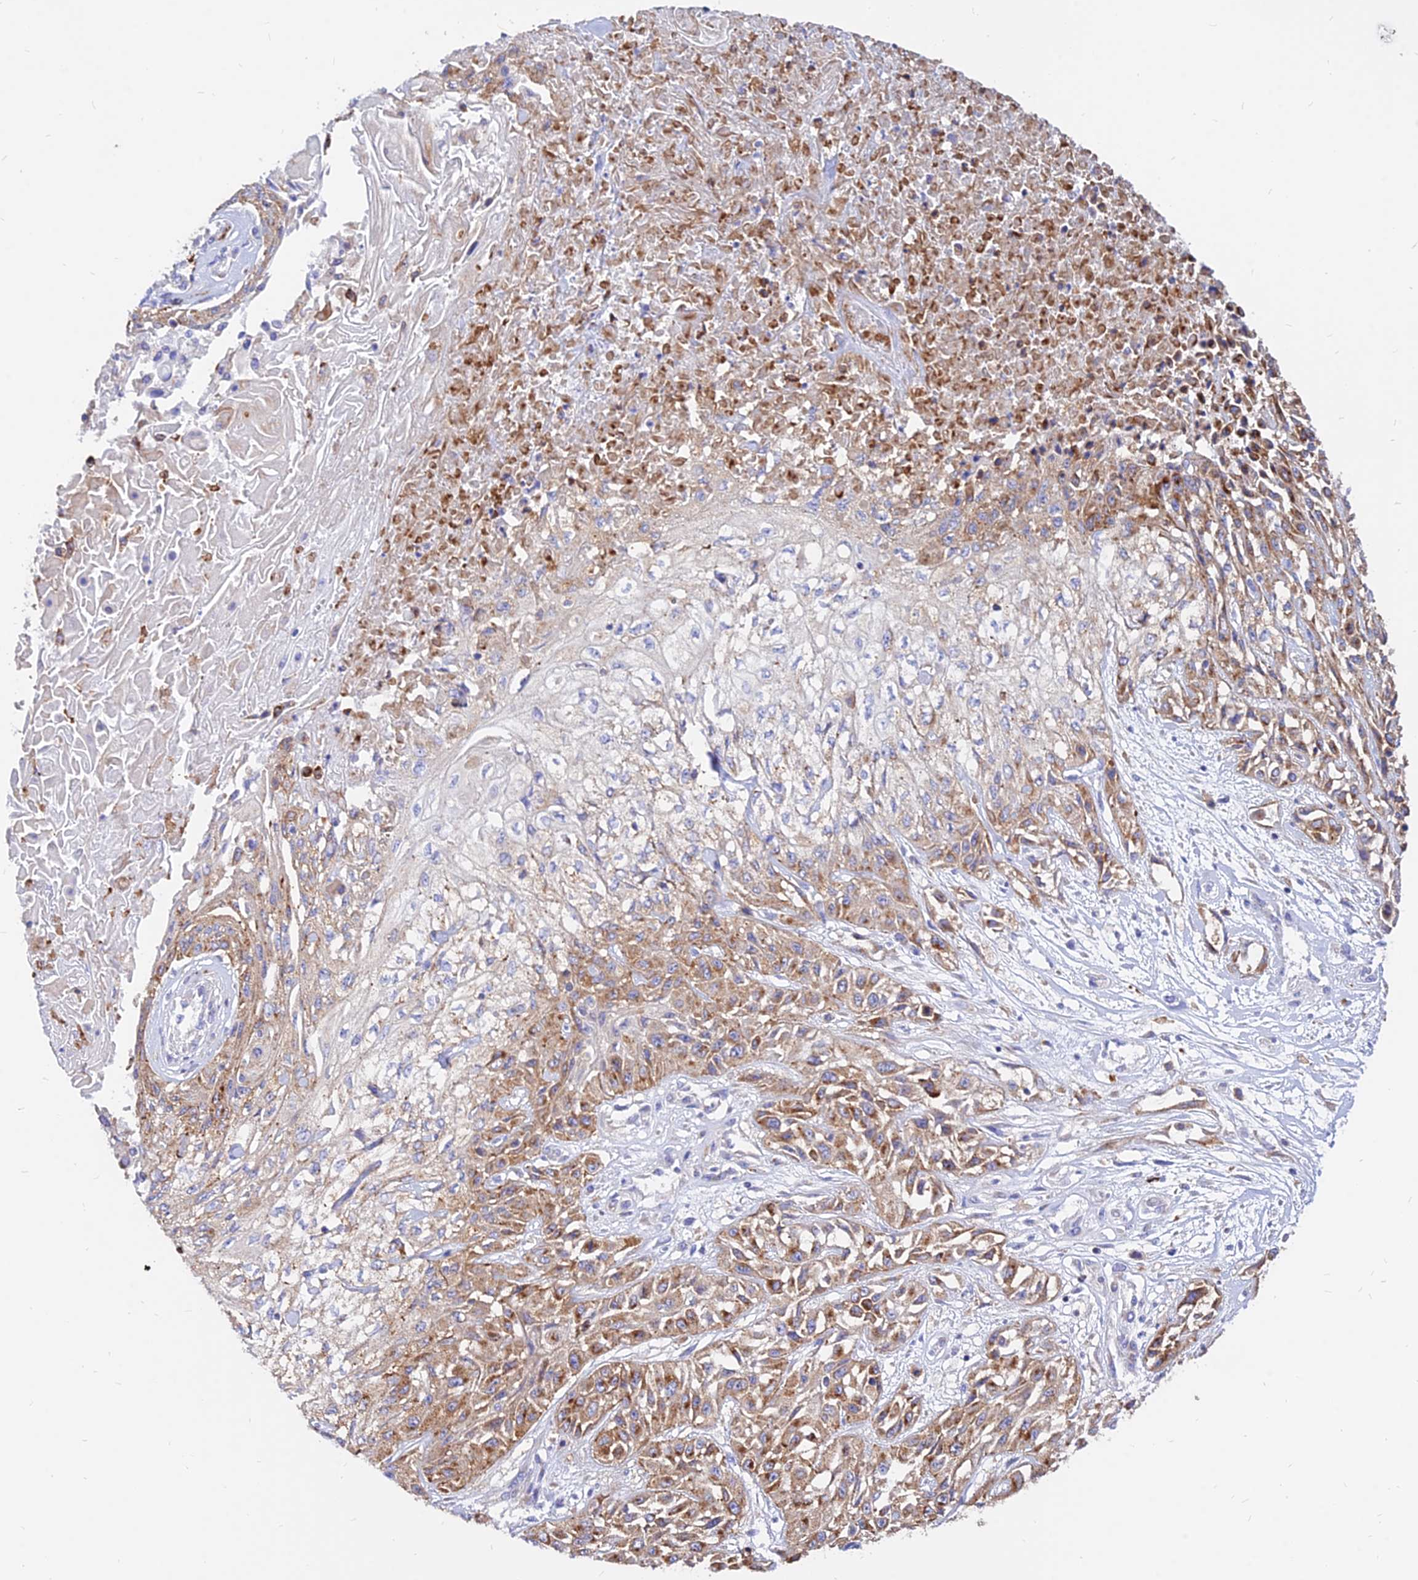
{"staining": {"intensity": "moderate", "quantity": ">75%", "location": "cytoplasmic/membranous"}, "tissue": "skin cancer", "cell_type": "Tumor cells", "image_type": "cancer", "snomed": [{"axis": "morphology", "description": "Squamous cell carcinoma, NOS"}, {"axis": "morphology", "description": "Squamous cell carcinoma, metastatic, NOS"}, {"axis": "topography", "description": "Skin"}, {"axis": "topography", "description": "Lymph node"}], "caption": "Protein staining by immunohistochemistry (IHC) reveals moderate cytoplasmic/membranous staining in about >75% of tumor cells in skin cancer (metastatic squamous cell carcinoma).", "gene": "AGTRAP", "patient": {"sex": "male", "age": 75}}